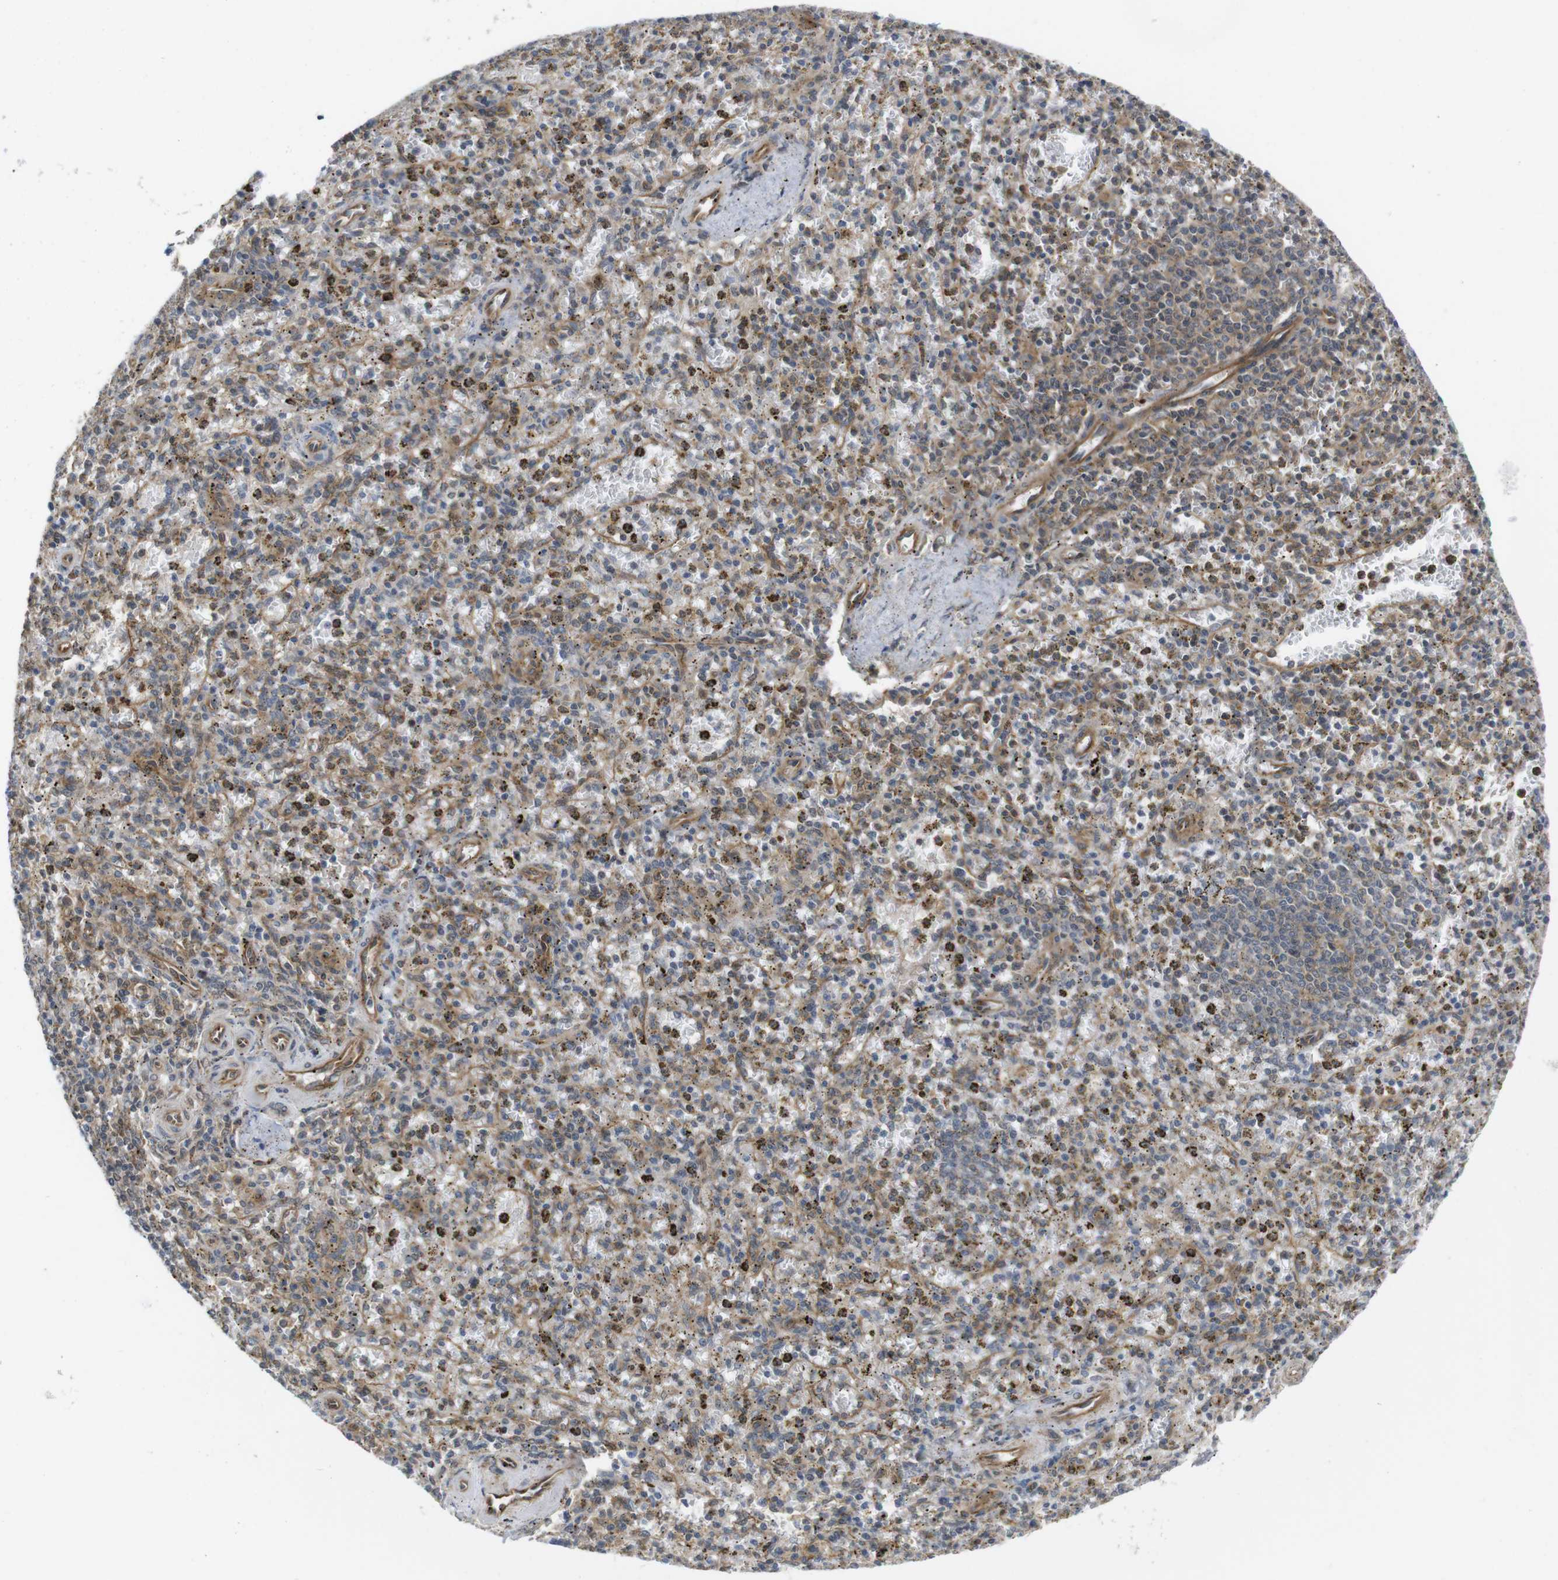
{"staining": {"intensity": "moderate", "quantity": ">75%", "location": "cytoplasmic/membranous"}, "tissue": "spleen", "cell_type": "Cells in red pulp", "image_type": "normal", "snomed": [{"axis": "morphology", "description": "Normal tissue, NOS"}, {"axis": "topography", "description": "Spleen"}], "caption": "Normal spleen exhibits moderate cytoplasmic/membranous expression in approximately >75% of cells in red pulp.", "gene": "ZDHHC5", "patient": {"sex": "male", "age": 72}}